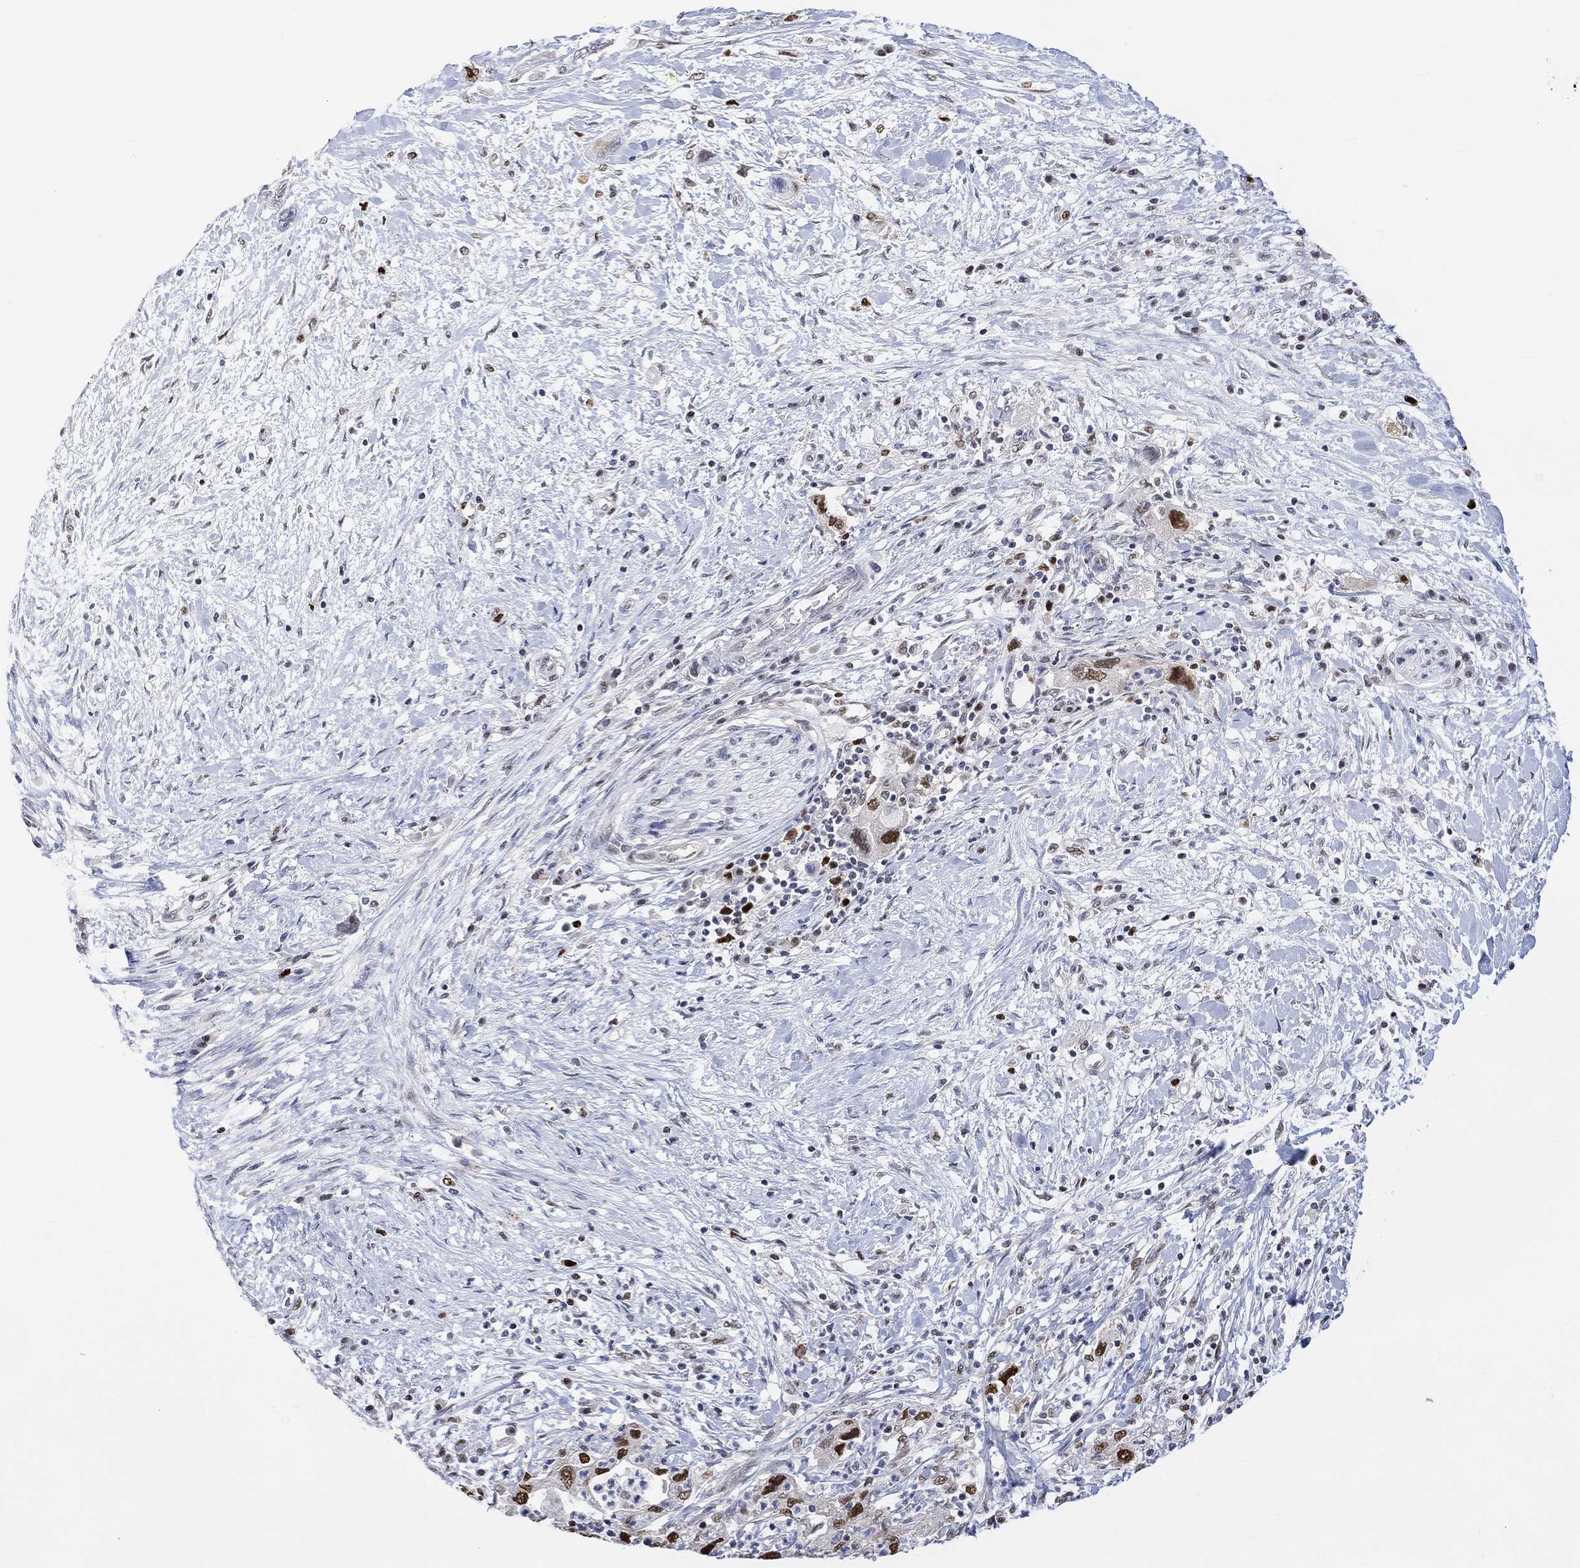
{"staining": {"intensity": "strong", "quantity": ">75%", "location": "nuclear"}, "tissue": "pancreatic cancer", "cell_type": "Tumor cells", "image_type": "cancer", "snomed": [{"axis": "morphology", "description": "Adenocarcinoma, NOS"}, {"axis": "topography", "description": "Pancreas"}], "caption": "Protein positivity by immunohistochemistry shows strong nuclear expression in approximately >75% of tumor cells in pancreatic cancer.", "gene": "RAD54L2", "patient": {"sex": "female", "age": 73}}